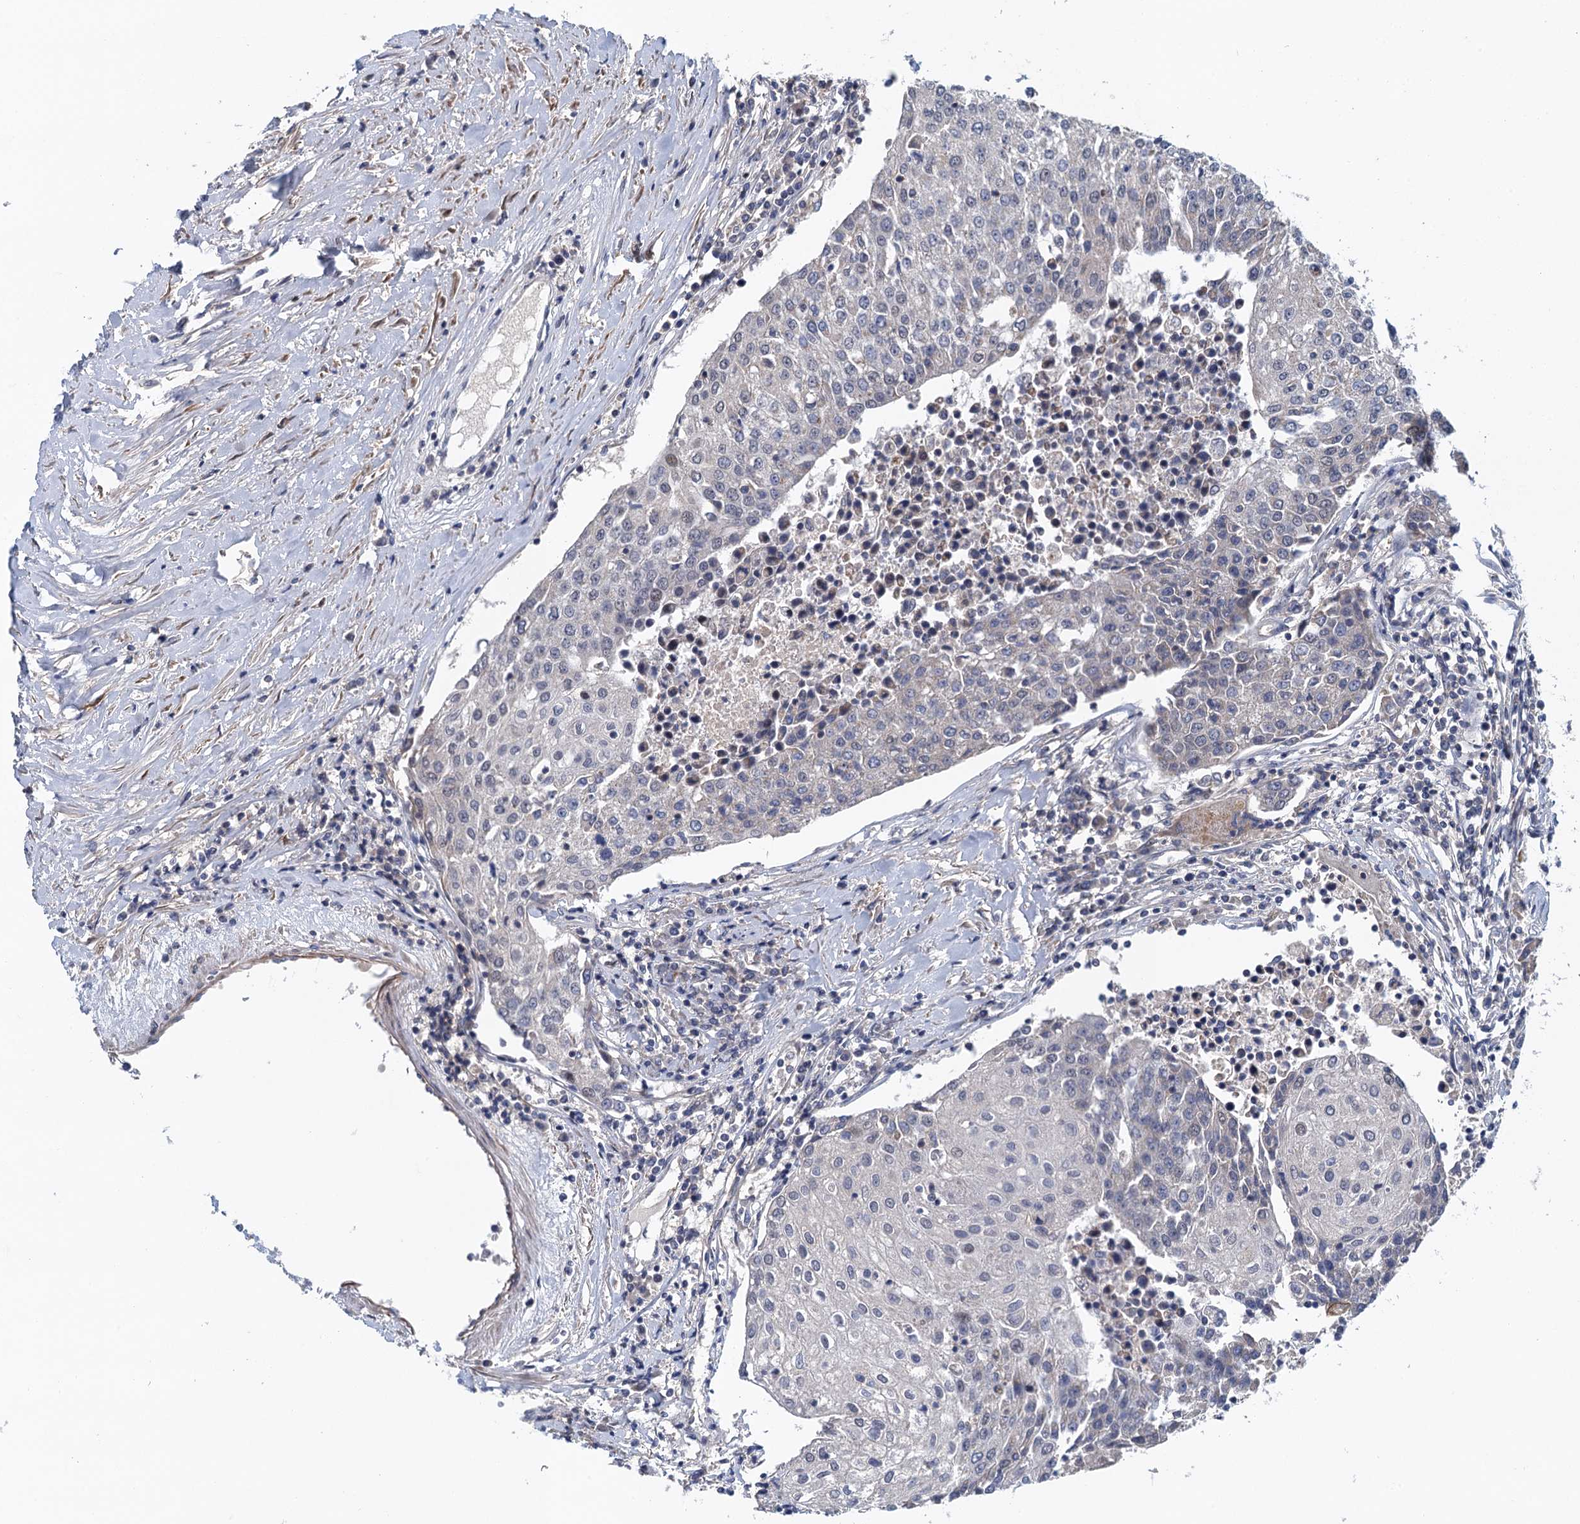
{"staining": {"intensity": "negative", "quantity": "none", "location": "none"}, "tissue": "urothelial cancer", "cell_type": "Tumor cells", "image_type": "cancer", "snomed": [{"axis": "morphology", "description": "Urothelial carcinoma, High grade"}, {"axis": "topography", "description": "Urinary bladder"}], "caption": "High power microscopy photomicrograph of an IHC photomicrograph of urothelial cancer, revealing no significant positivity in tumor cells.", "gene": "MDM1", "patient": {"sex": "female", "age": 85}}